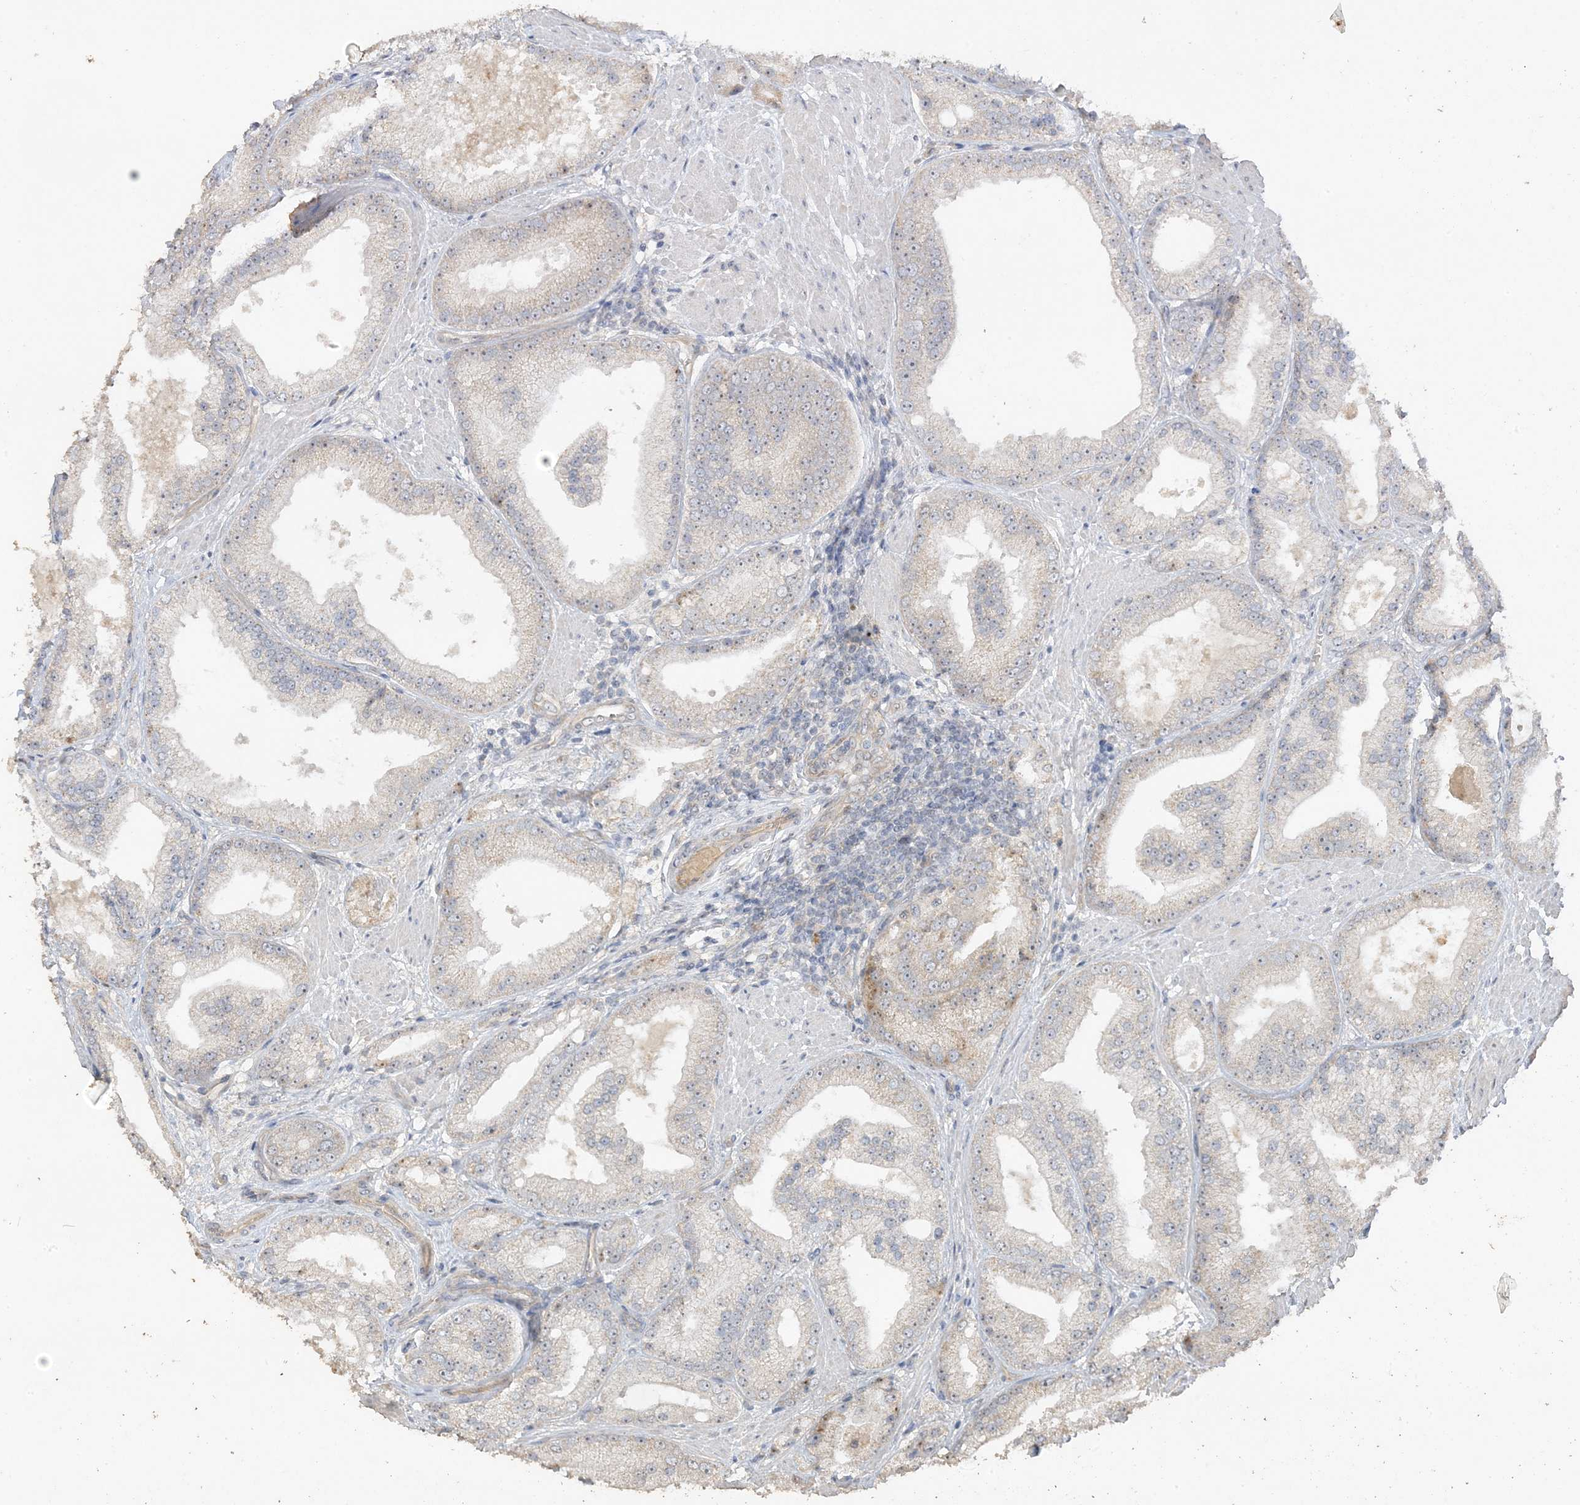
{"staining": {"intensity": "weak", "quantity": "<25%", "location": "nuclear"}, "tissue": "prostate cancer", "cell_type": "Tumor cells", "image_type": "cancer", "snomed": [{"axis": "morphology", "description": "Adenocarcinoma, Low grade"}, {"axis": "topography", "description": "Prostate"}], "caption": "This photomicrograph is of prostate low-grade adenocarcinoma stained with IHC to label a protein in brown with the nuclei are counter-stained blue. There is no positivity in tumor cells. The staining was performed using DAB to visualize the protein expression in brown, while the nuclei were stained in blue with hematoxylin (Magnification: 20x).", "gene": "DDX18", "patient": {"sex": "male", "age": 67}}